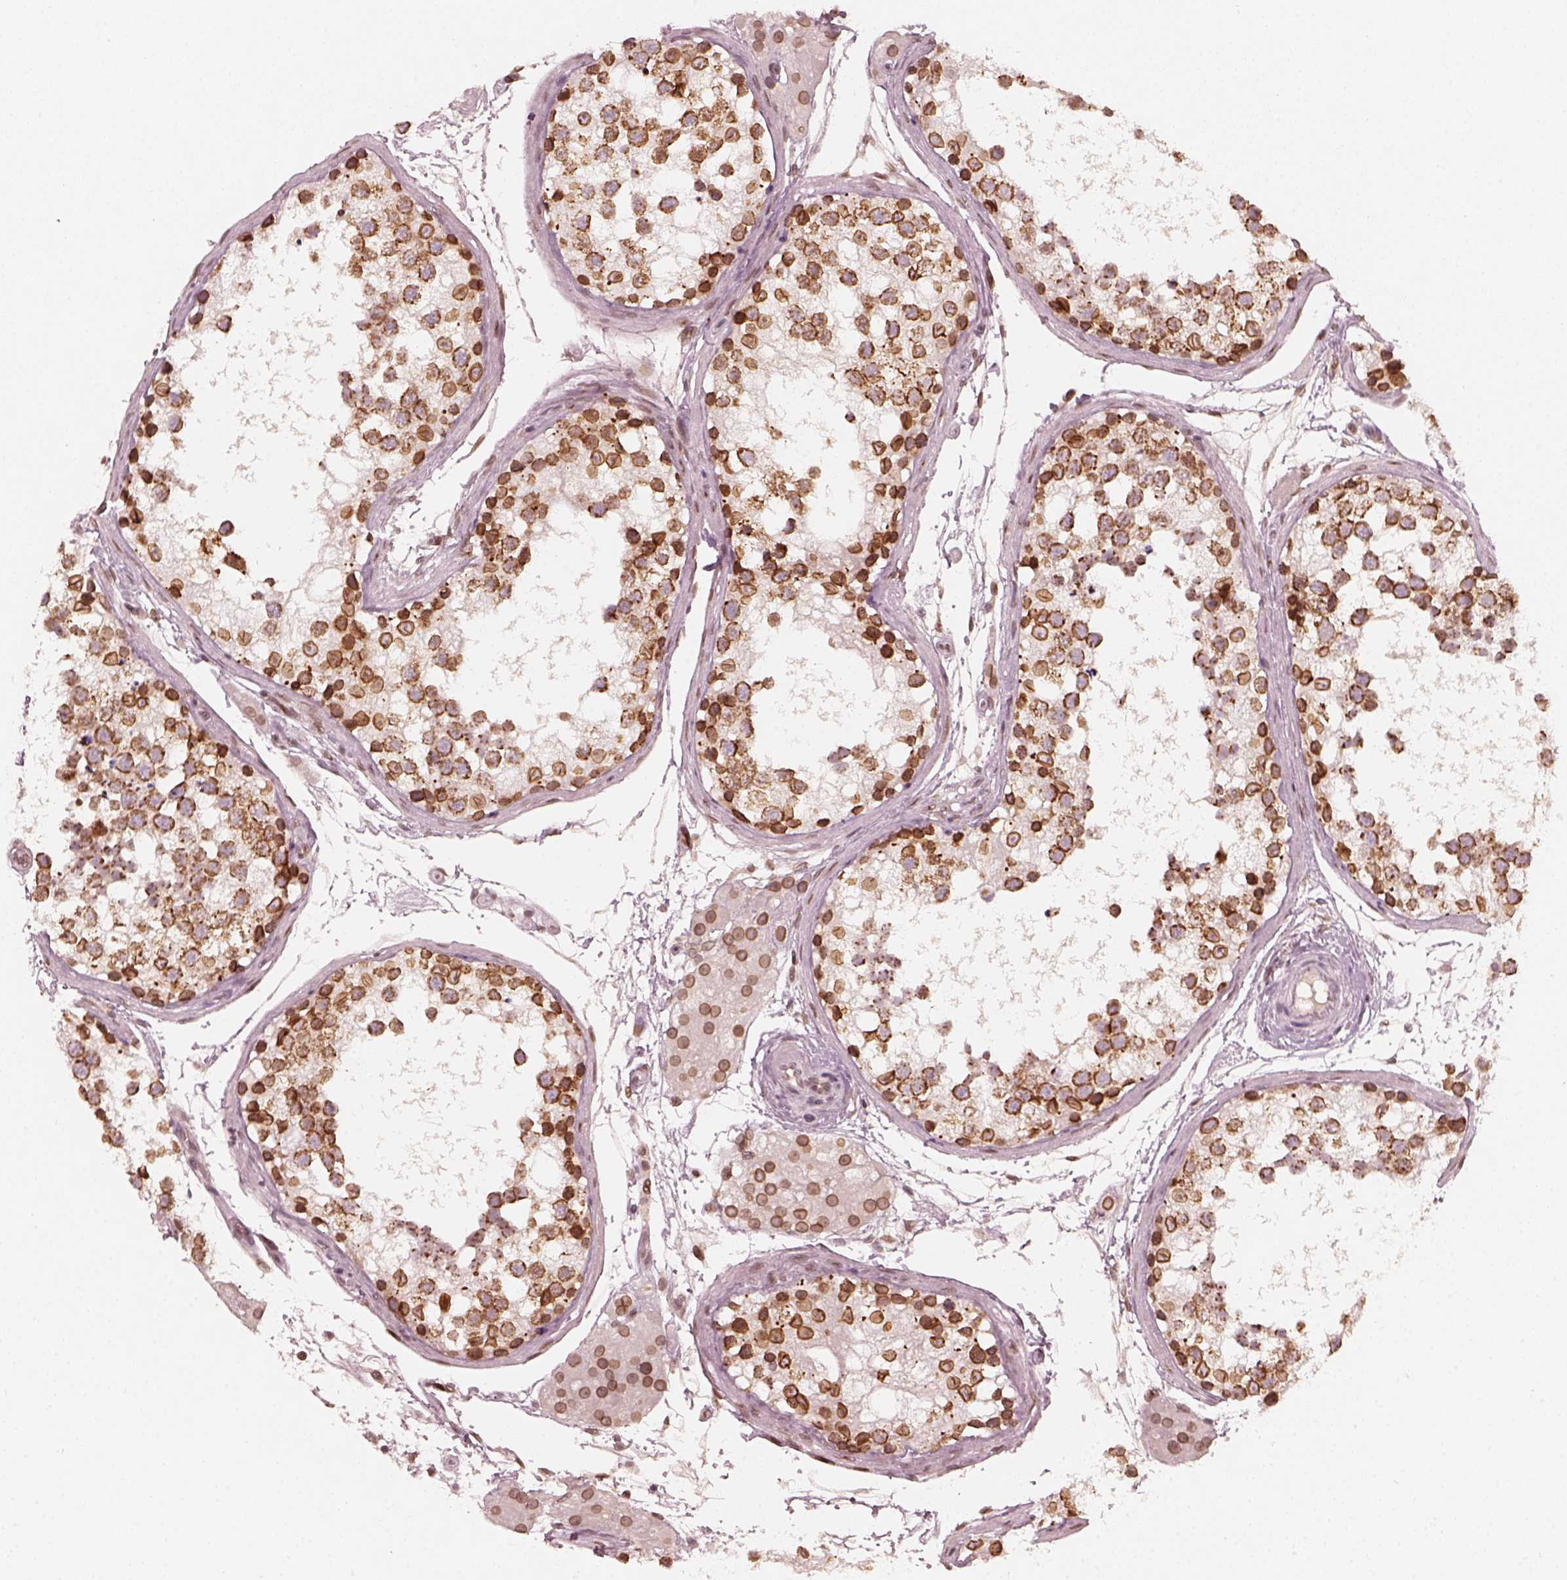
{"staining": {"intensity": "strong", "quantity": ">75%", "location": "cytoplasmic/membranous,nuclear"}, "tissue": "testis", "cell_type": "Cells in seminiferous ducts", "image_type": "normal", "snomed": [{"axis": "morphology", "description": "Normal tissue, NOS"}, {"axis": "morphology", "description": "Seminoma, NOS"}, {"axis": "topography", "description": "Testis"}], "caption": "A high amount of strong cytoplasmic/membranous,nuclear positivity is appreciated in about >75% of cells in seminiferous ducts in benign testis.", "gene": "DCAF12", "patient": {"sex": "male", "age": 65}}